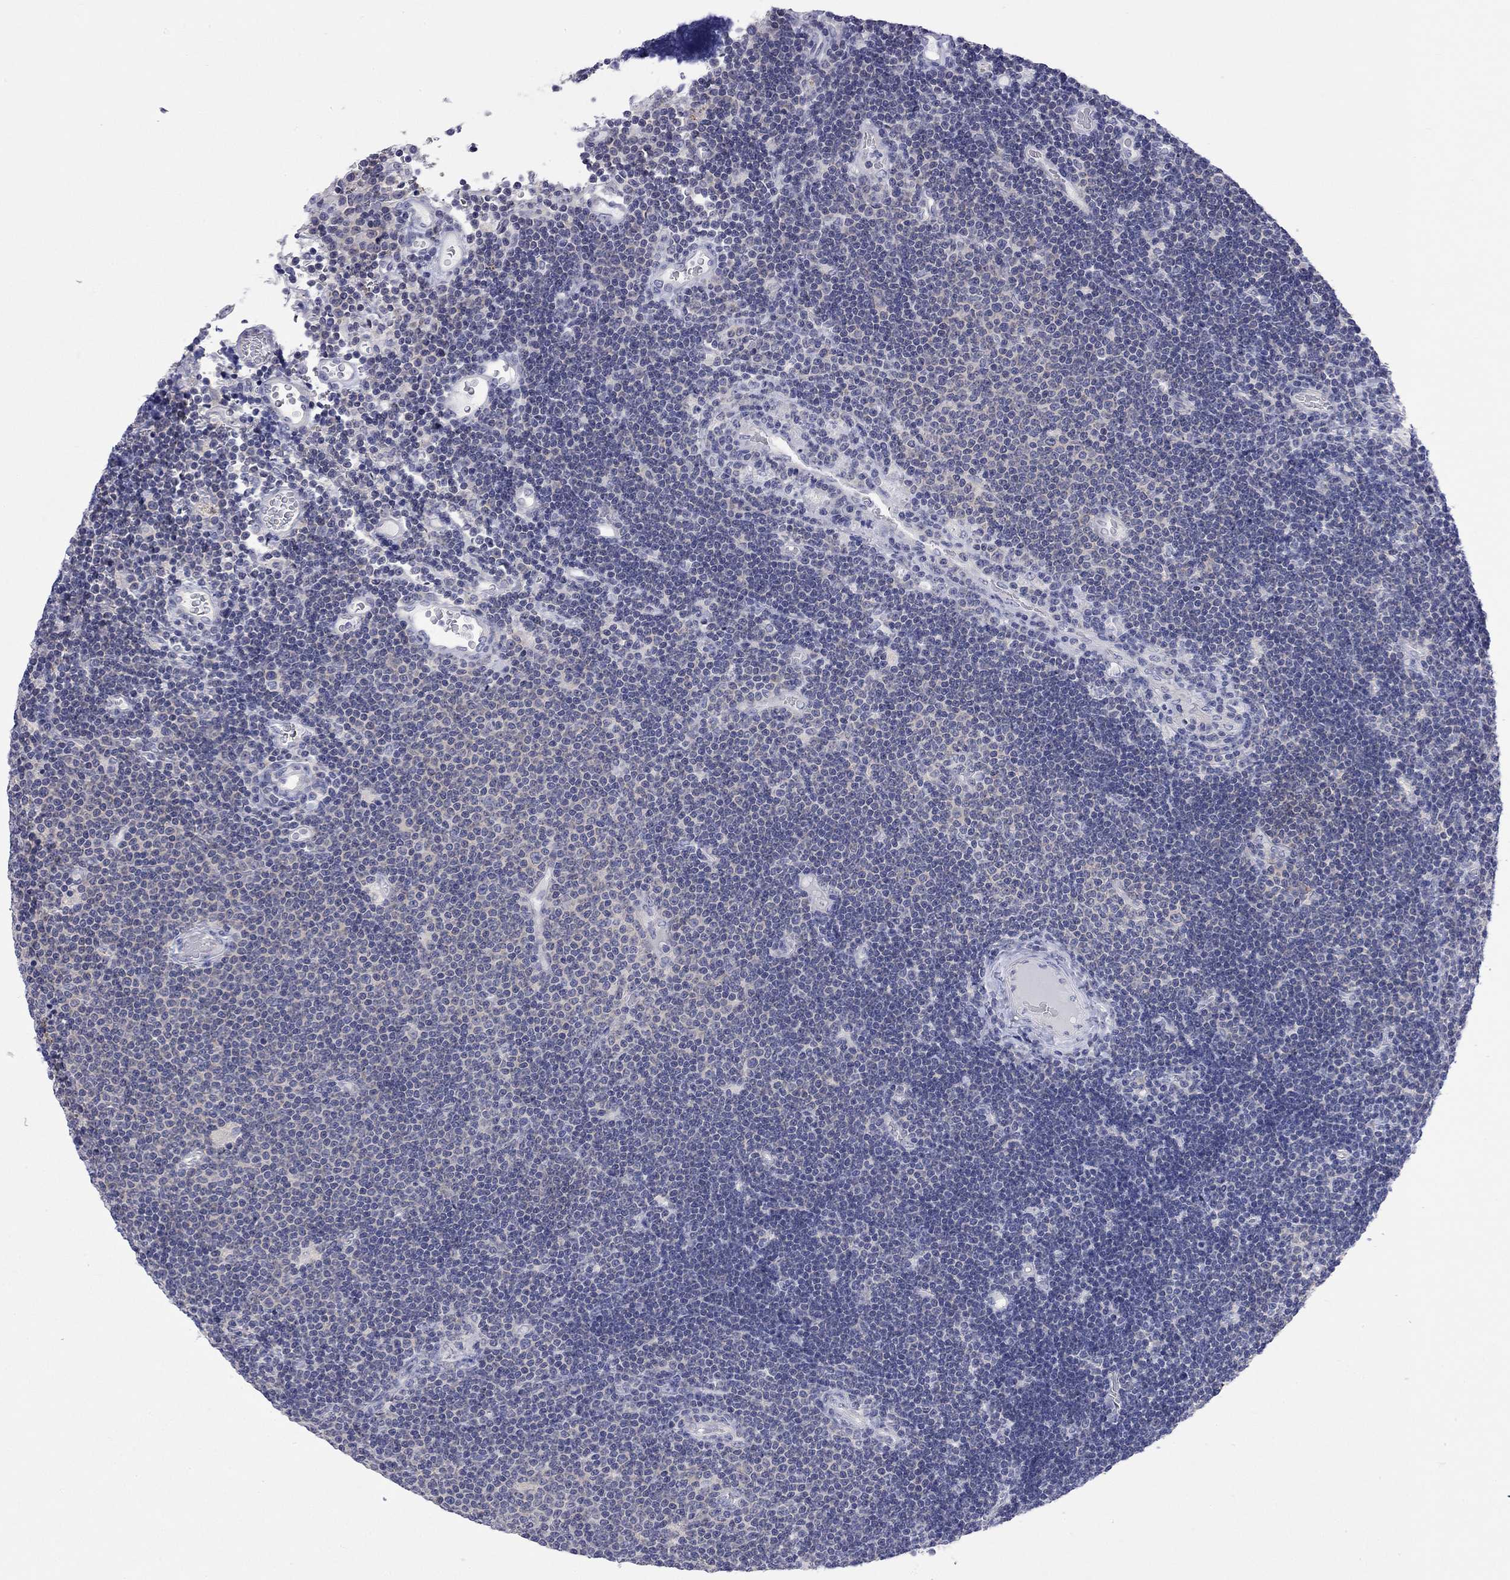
{"staining": {"intensity": "negative", "quantity": "none", "location": "none"}, "tissue": "lymphoma", "cell_type": "Tumor cells", "image_type": "cancer", "snomed": [{"axis": "morphology", "description": "Malignant lymphoma, non-Hodgkin's type, Low grade"}, {"axis": "topography", "description": "Brain"}], "caption": "Tumor cells are negative for brown protein staining in lymphoma.", "gene": "ABCB4", "patient": {"sex": "female", "age": 66}}